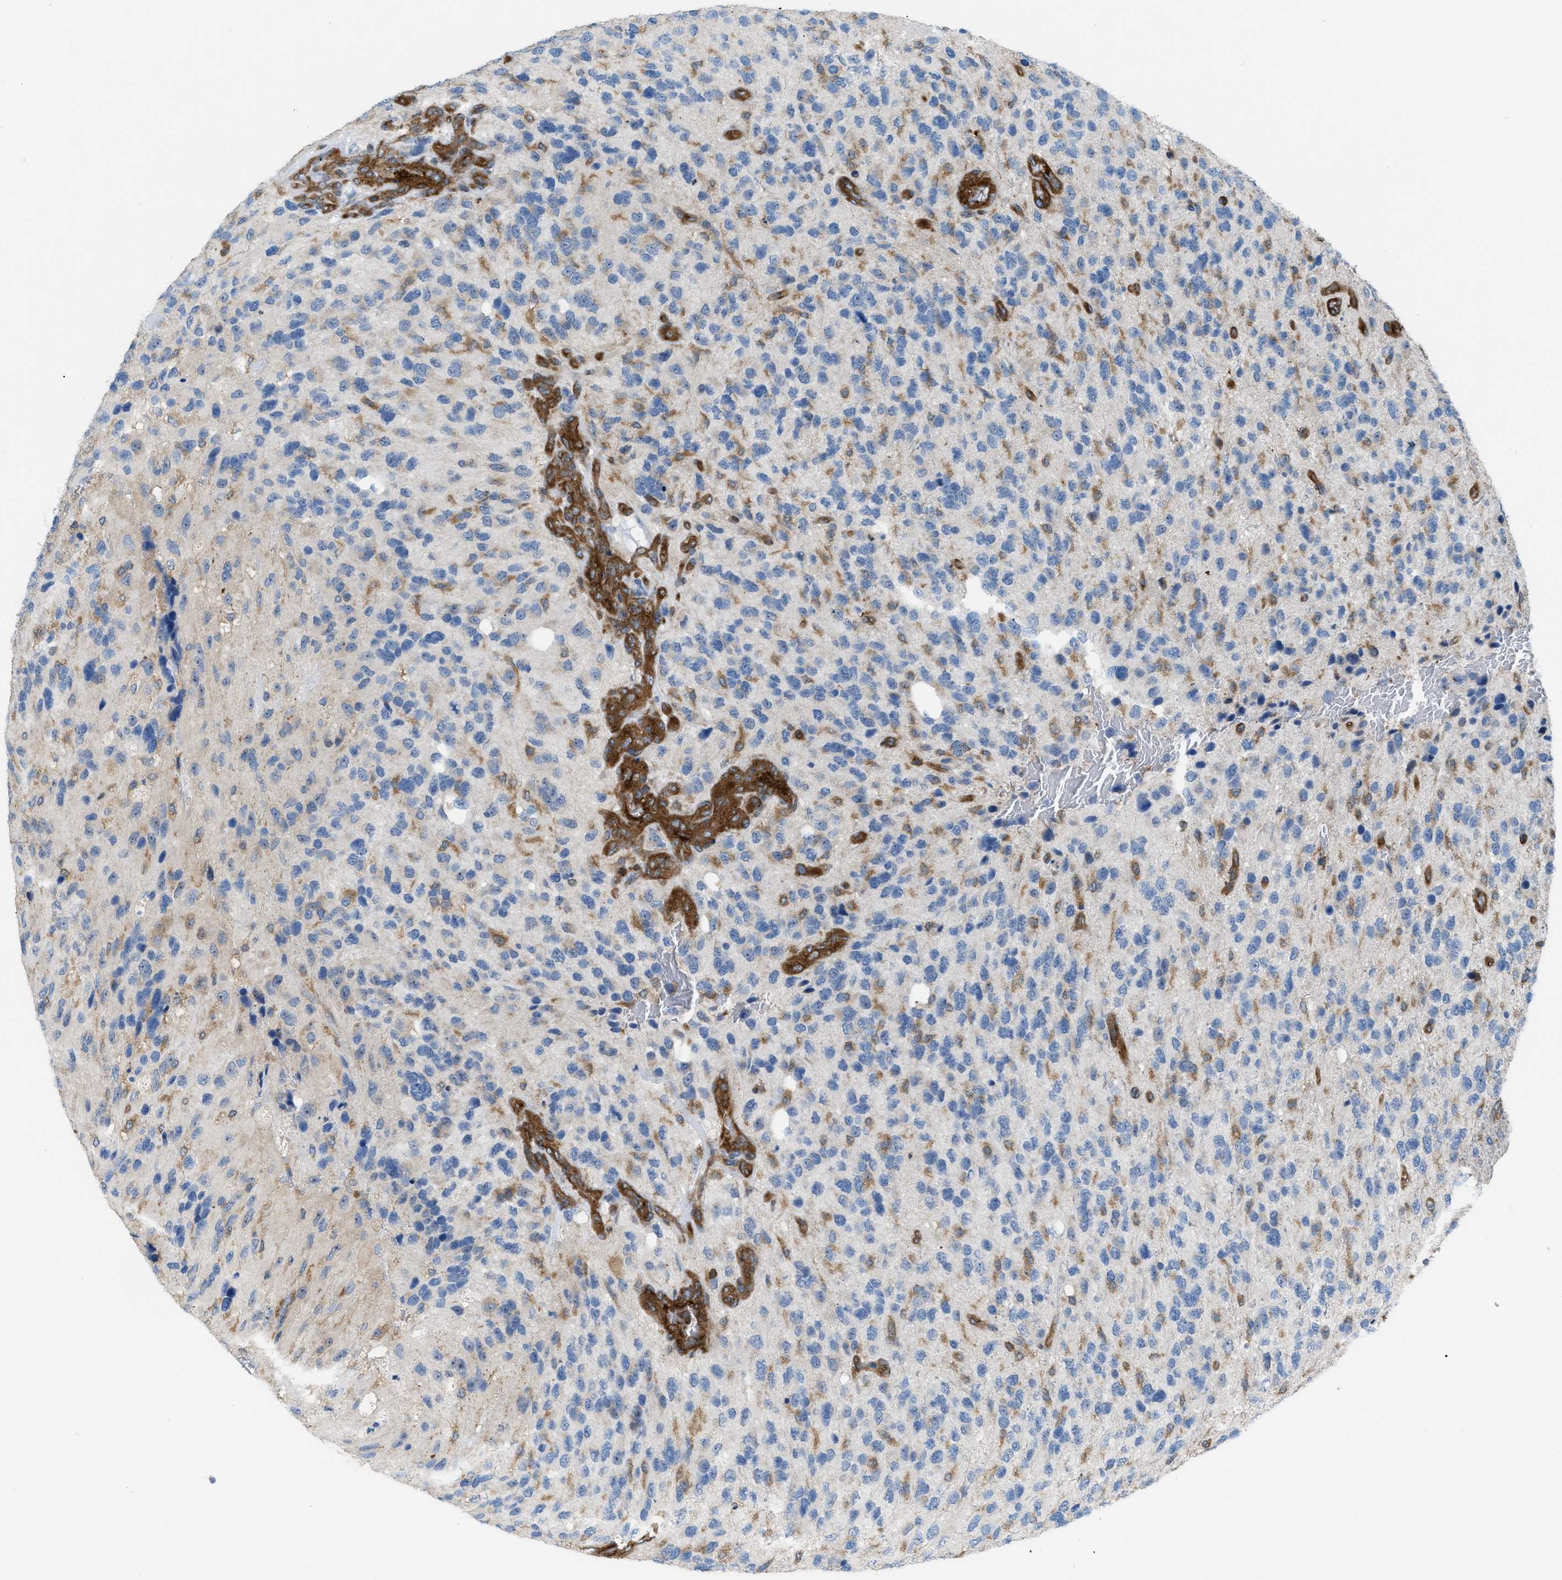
{"staining": {"intensity": "weak", "quantity": "<25%", "location": "cytoplasmic/membranous"}, "tissue": "glioma", "cell_type": "Tumor cells", "image_type": "cancer", "snomed": [{"axis": "morphology", "description": "Glioma, malignant, High grade"}, {"axis": "topography", "description": "Brain"}], "caption": "The immunohistochemistry micrograph has no significant expression in tumor cells of malignant high-grade glioma tissue.", "gene": "ATP2A3", "patient": {"sex": "female", "age": 58}}